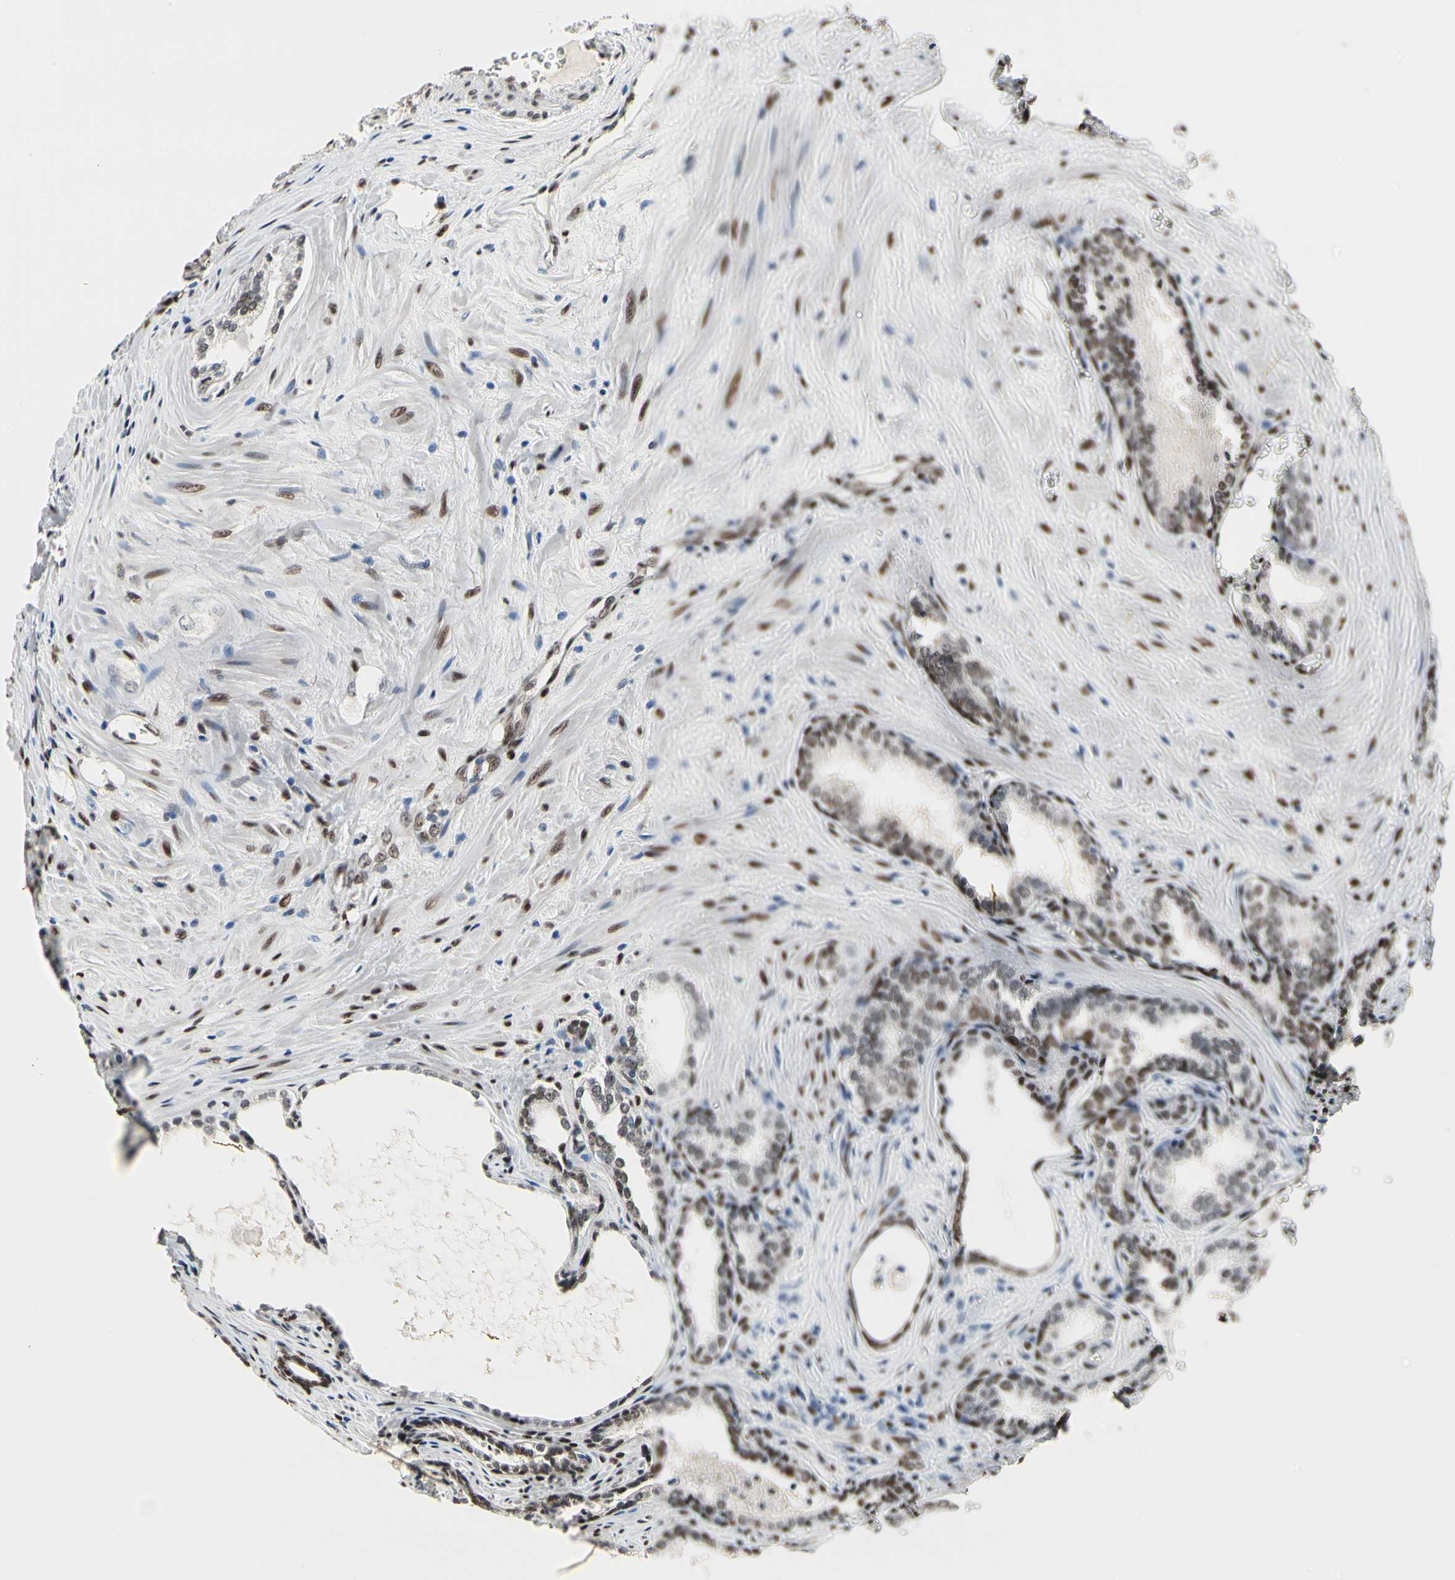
{"staining": {"intensity": "weak", "quantity": ">75%", "location": "nuclear"}, "tissue": "prostate cancer", "cell_type": "Tumor cells", "image_type": "cancer", "snomed": [{"axis": "morphology", "description": "Adenocarcinoma, Low grade"}, {"axis": "topography", "description": "Prostate"}], "caption": "Prostate cancer stained with DAB immunohistochemistry displays low levels of weak nuclear positivity in approximately >75% of tumor cells.", "gene": "NFIA", "patient": {"sex": "male", "age": 60}}